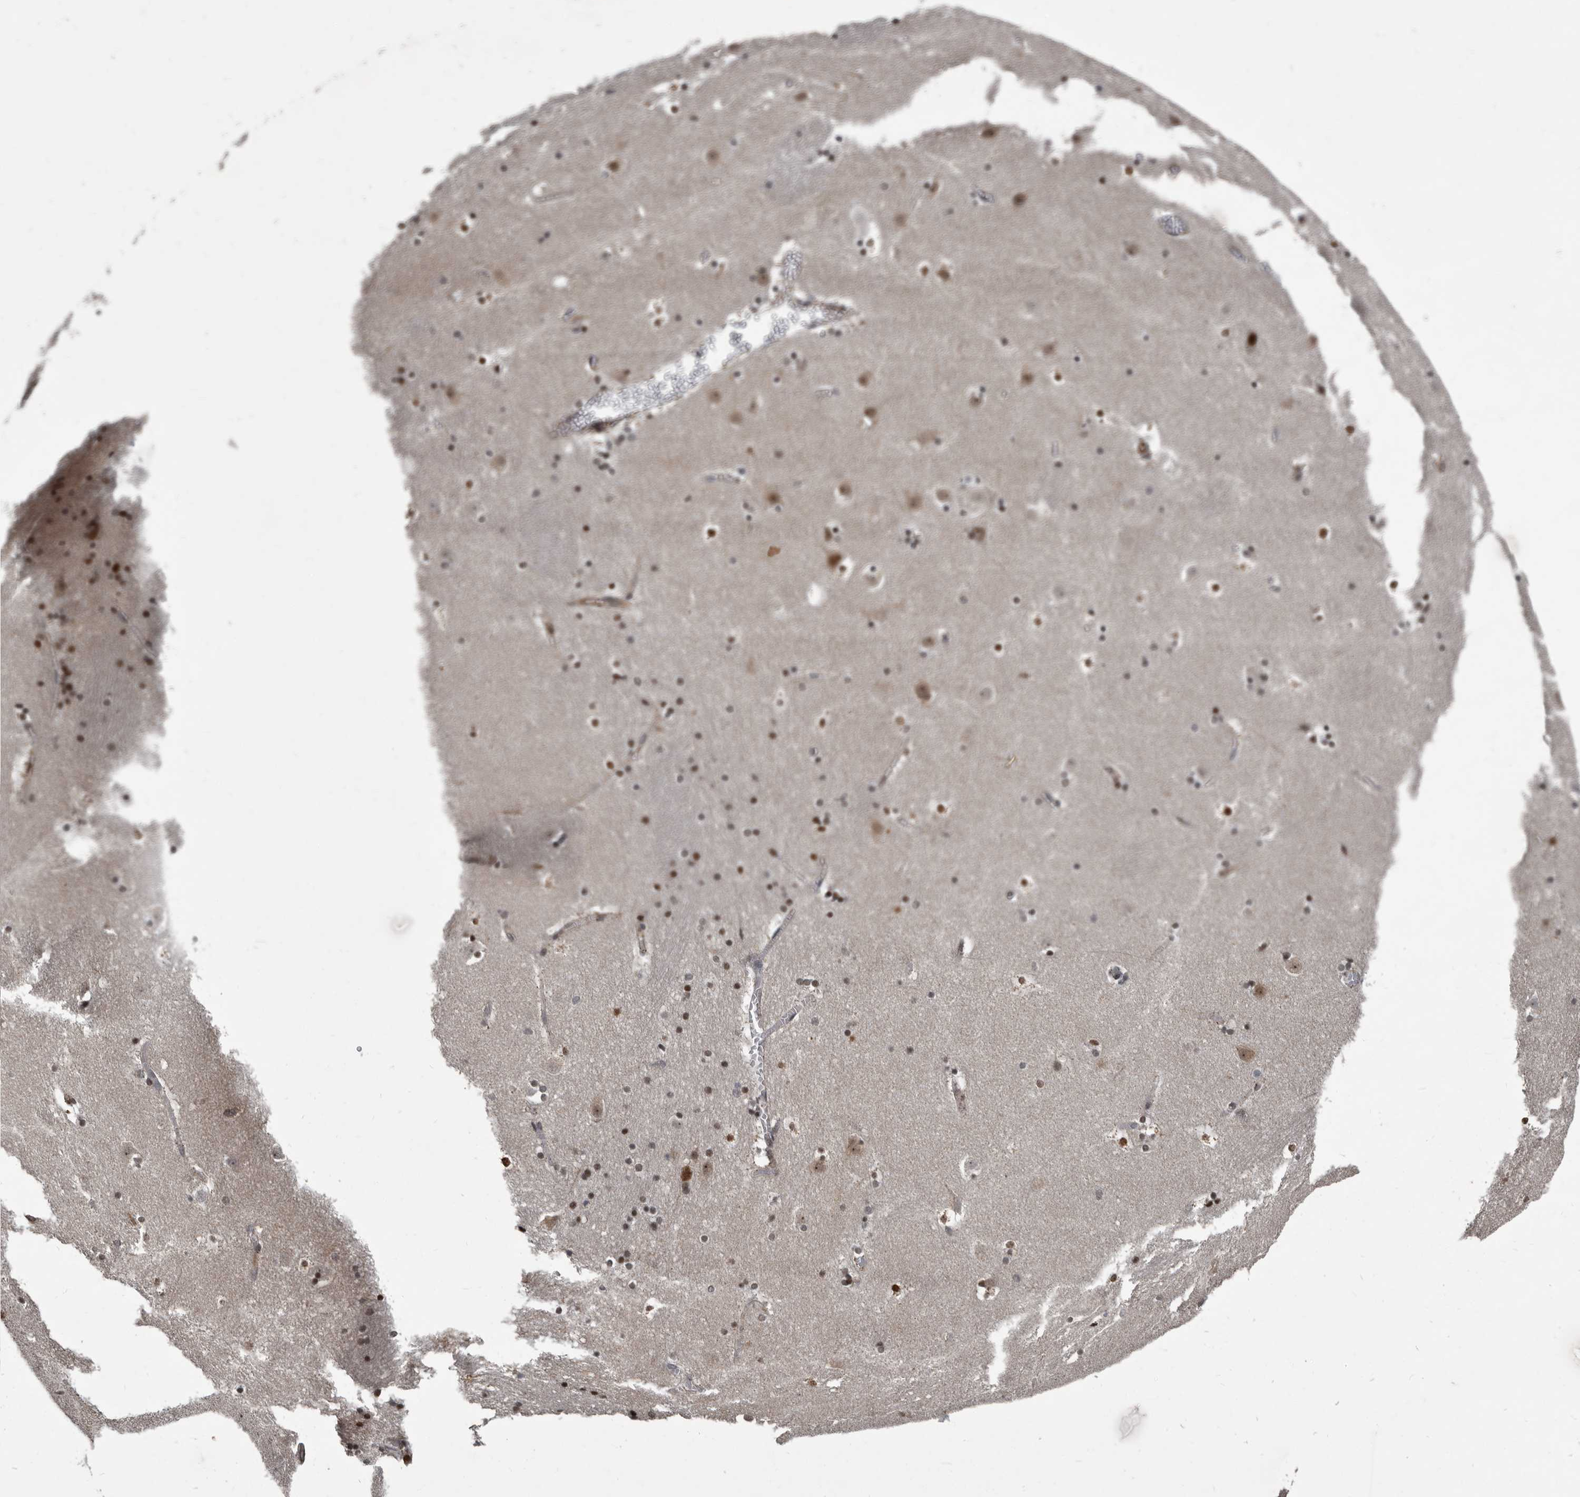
{"staining": {"intensity": "moderate", "quantity": "25%-75%", "location": "nuclear"}, "tissue": "caudate", "cell_type": "Glial cells", "image_type": "normal", "snomed": [{"axis": "morphology", "description": "Normal tissue, NOS"}, {"axis": "topography", "description": "Lateral ventricle wall"}], "caption": "Protein expression analysis of normal caudate exhibits moderate nuclear staining in approximately 25%-75% of glial cells.", "gene": "CHD1L", "patient": {"sex": "male", "age": 45}}